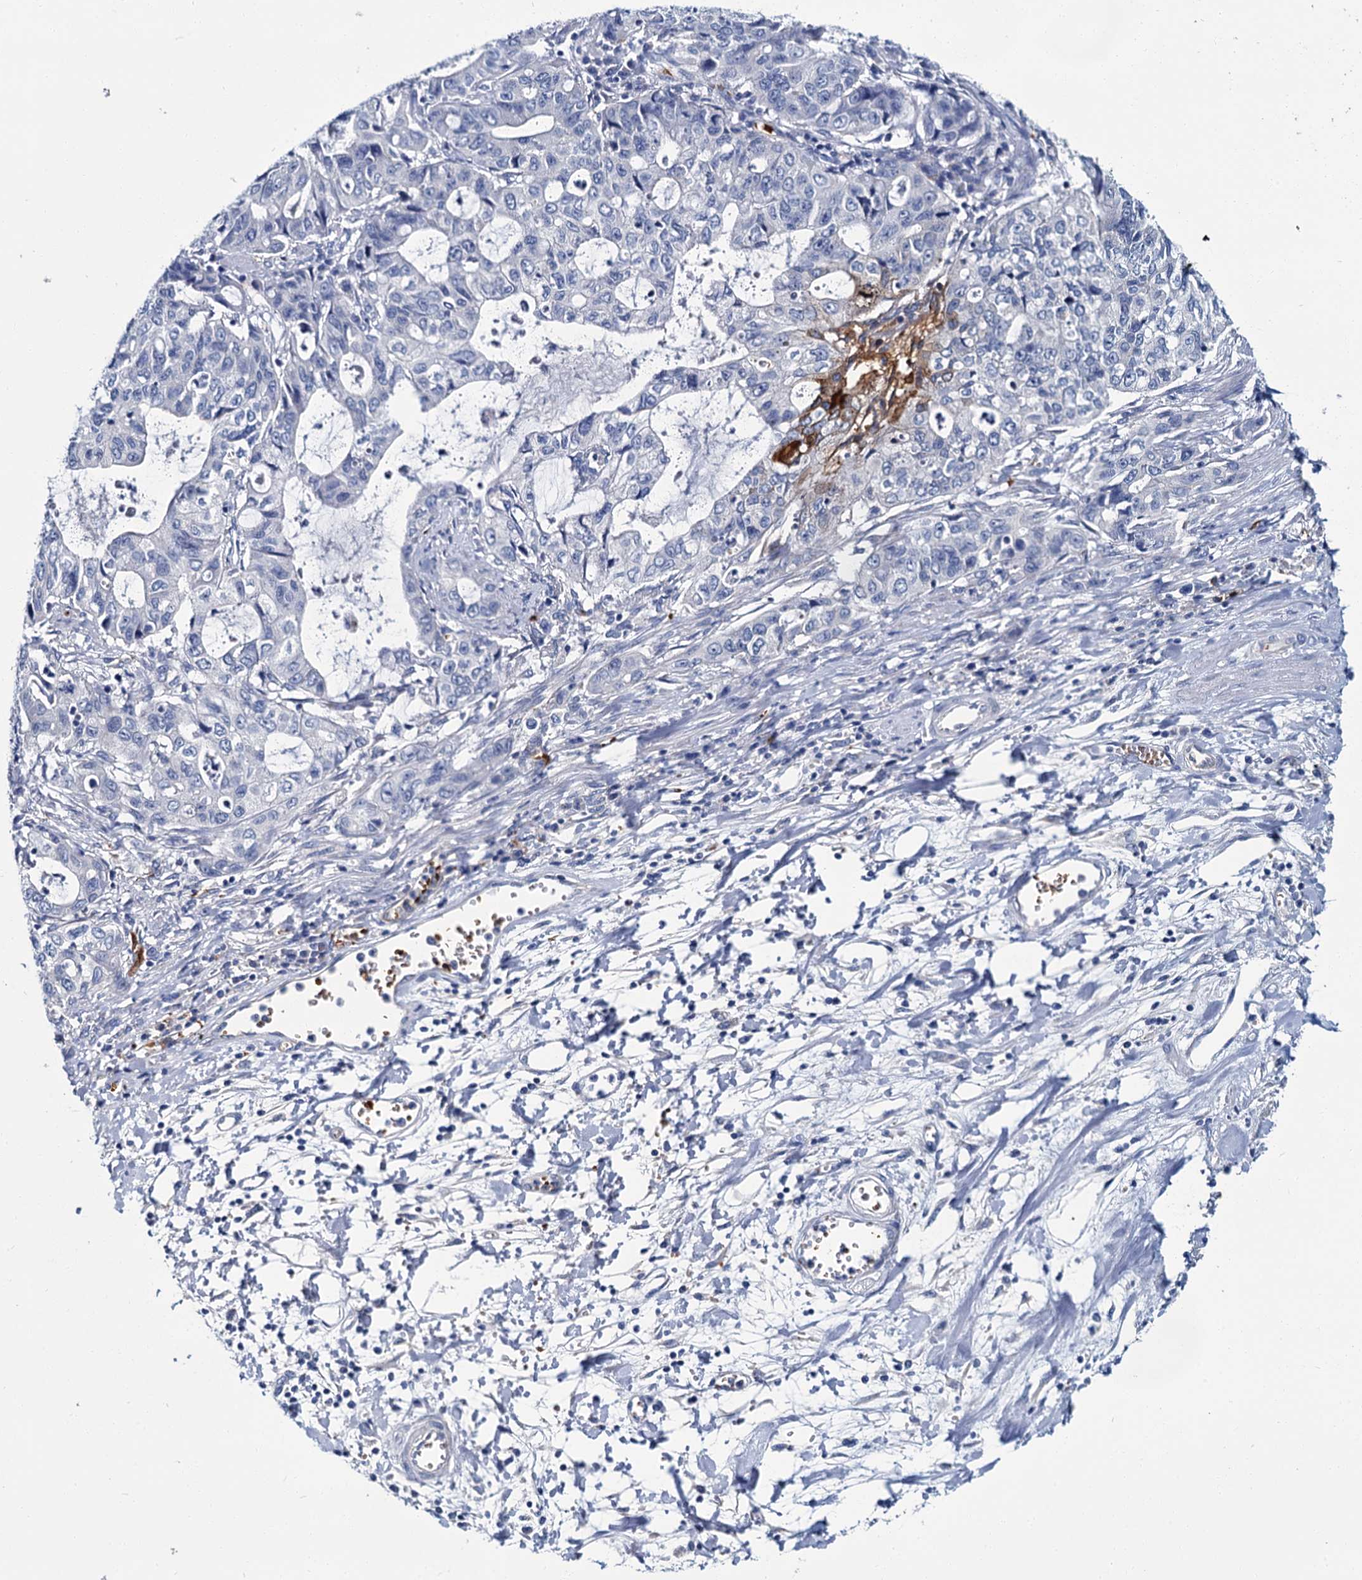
{"staining": {"intensity": "negative", "quantity": "none", "location": "none"}, "tissue": "stomach cancer", "cell_type": "Tumor cells", "image_type": "cancer", "snomed": [{"axis": "morphology", "description": "Adenocarcinoma, NOS"}, {"axis": "topography", "description": "Stomach, upper"}], "caption": "Immunohistochemistry micrograph of stomach adenocarcinoma stained for a protein (brown), which demonstrates no positivity in tumor cells.", "gene": "ATG2A", "patient": {"sex": "female", "age": 52}}